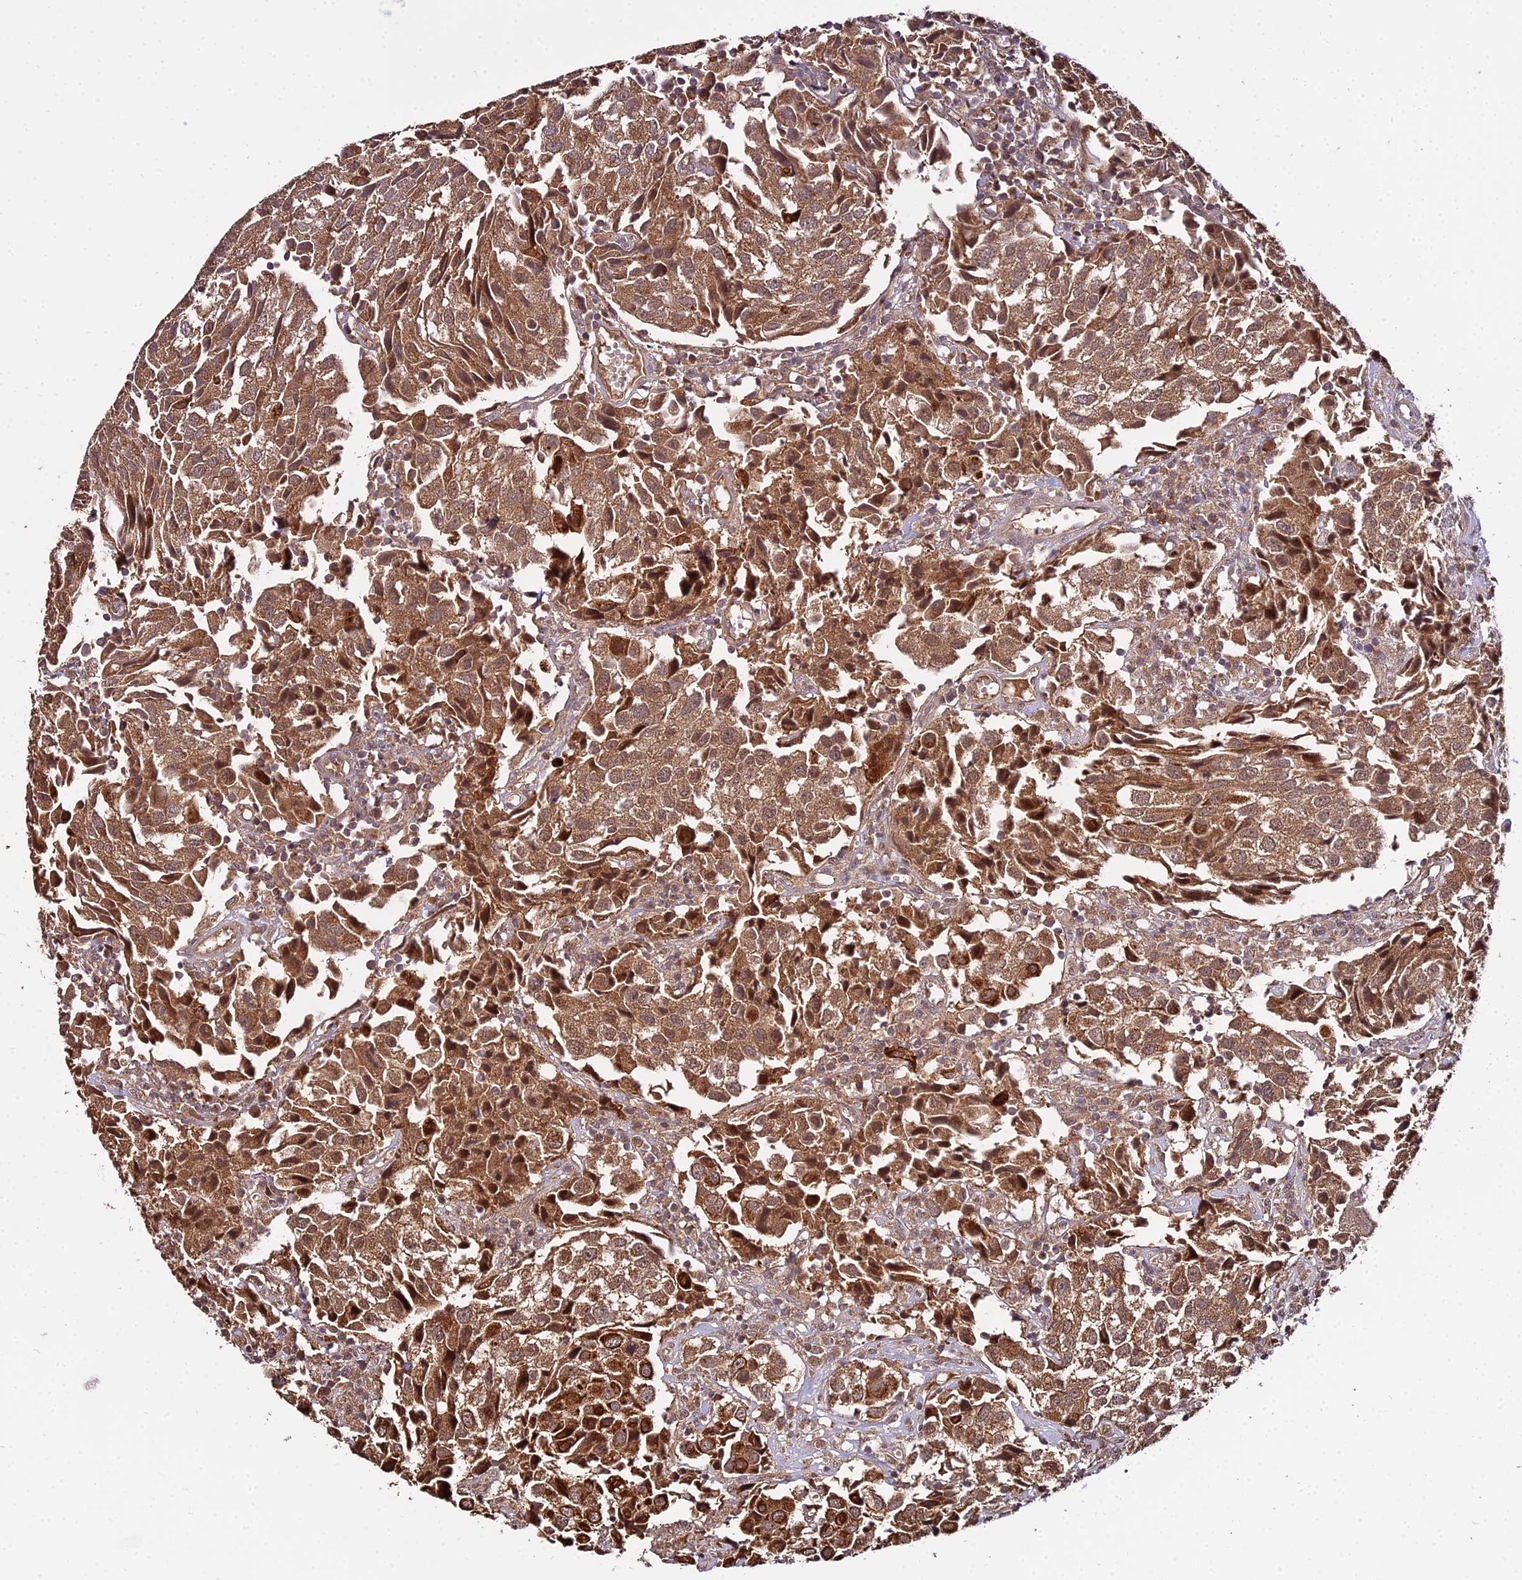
{"staining": {"intensity": "moderate", "quantity": ">75%", "location": "cytoplasmic/membranous,nuclear"}, "tissue": "urothelial cancer", "cell_type": "Tumor cells", "image_type": "cancer", "snomed": [{"axis": "morphology", "description": "Urothelial carcinoma, High grade"}, {"axis": "topography", "description": "Urinary bladder"}], "caption": "This image exhibits immunohistochemistry (IHC) staining of human urothelial cancer, with medium moderate cytoplasmic/membranous and nuclear expression in about >75% of tumor cells.", "gene": "PEX19", "patient": {"sex": "female", "age": 75}}